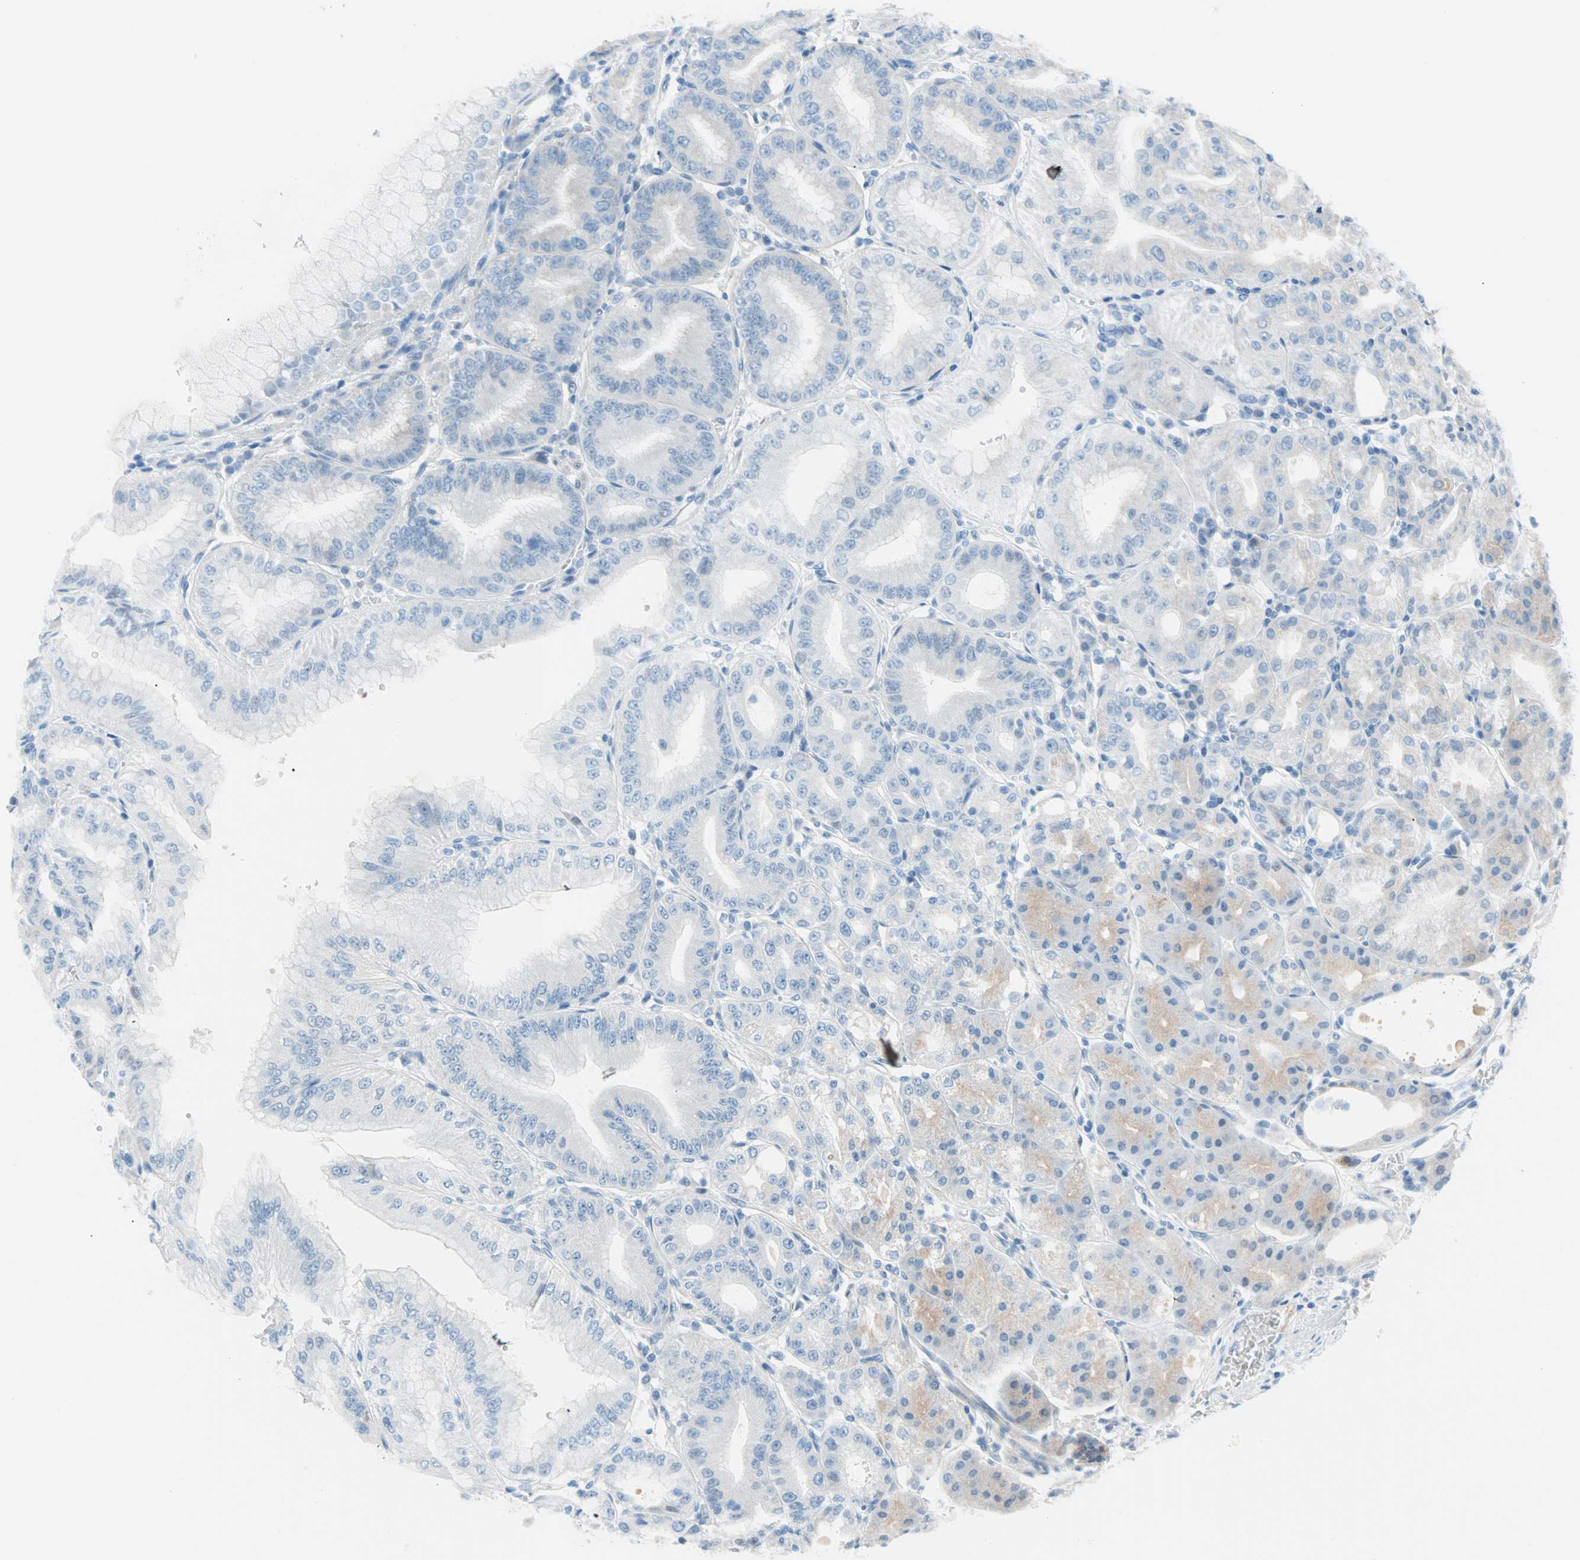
{"staining": {"intensity": "weak", "quantity": "<25%", "location": "cytoplasmic/membranous"}, "tissue": "stomach", "cell_type": "Glandular cells", "image_type": "normal", "snomed": [{"axis": "morphology", "description": "Normal tissue, NOS"}, {"axis": "topography", "description": "Stomach, lower"}], "caption": "Glandular cells are negative for protein expression in unremarkable human stomach. (Stains: DAB immunohistochemistry with hematoxylin counter stain, Microscopy: brightfield microscopy at high magnification).", "gene": "TMEM163", "patient": {"sex": "male", "age": 71}}